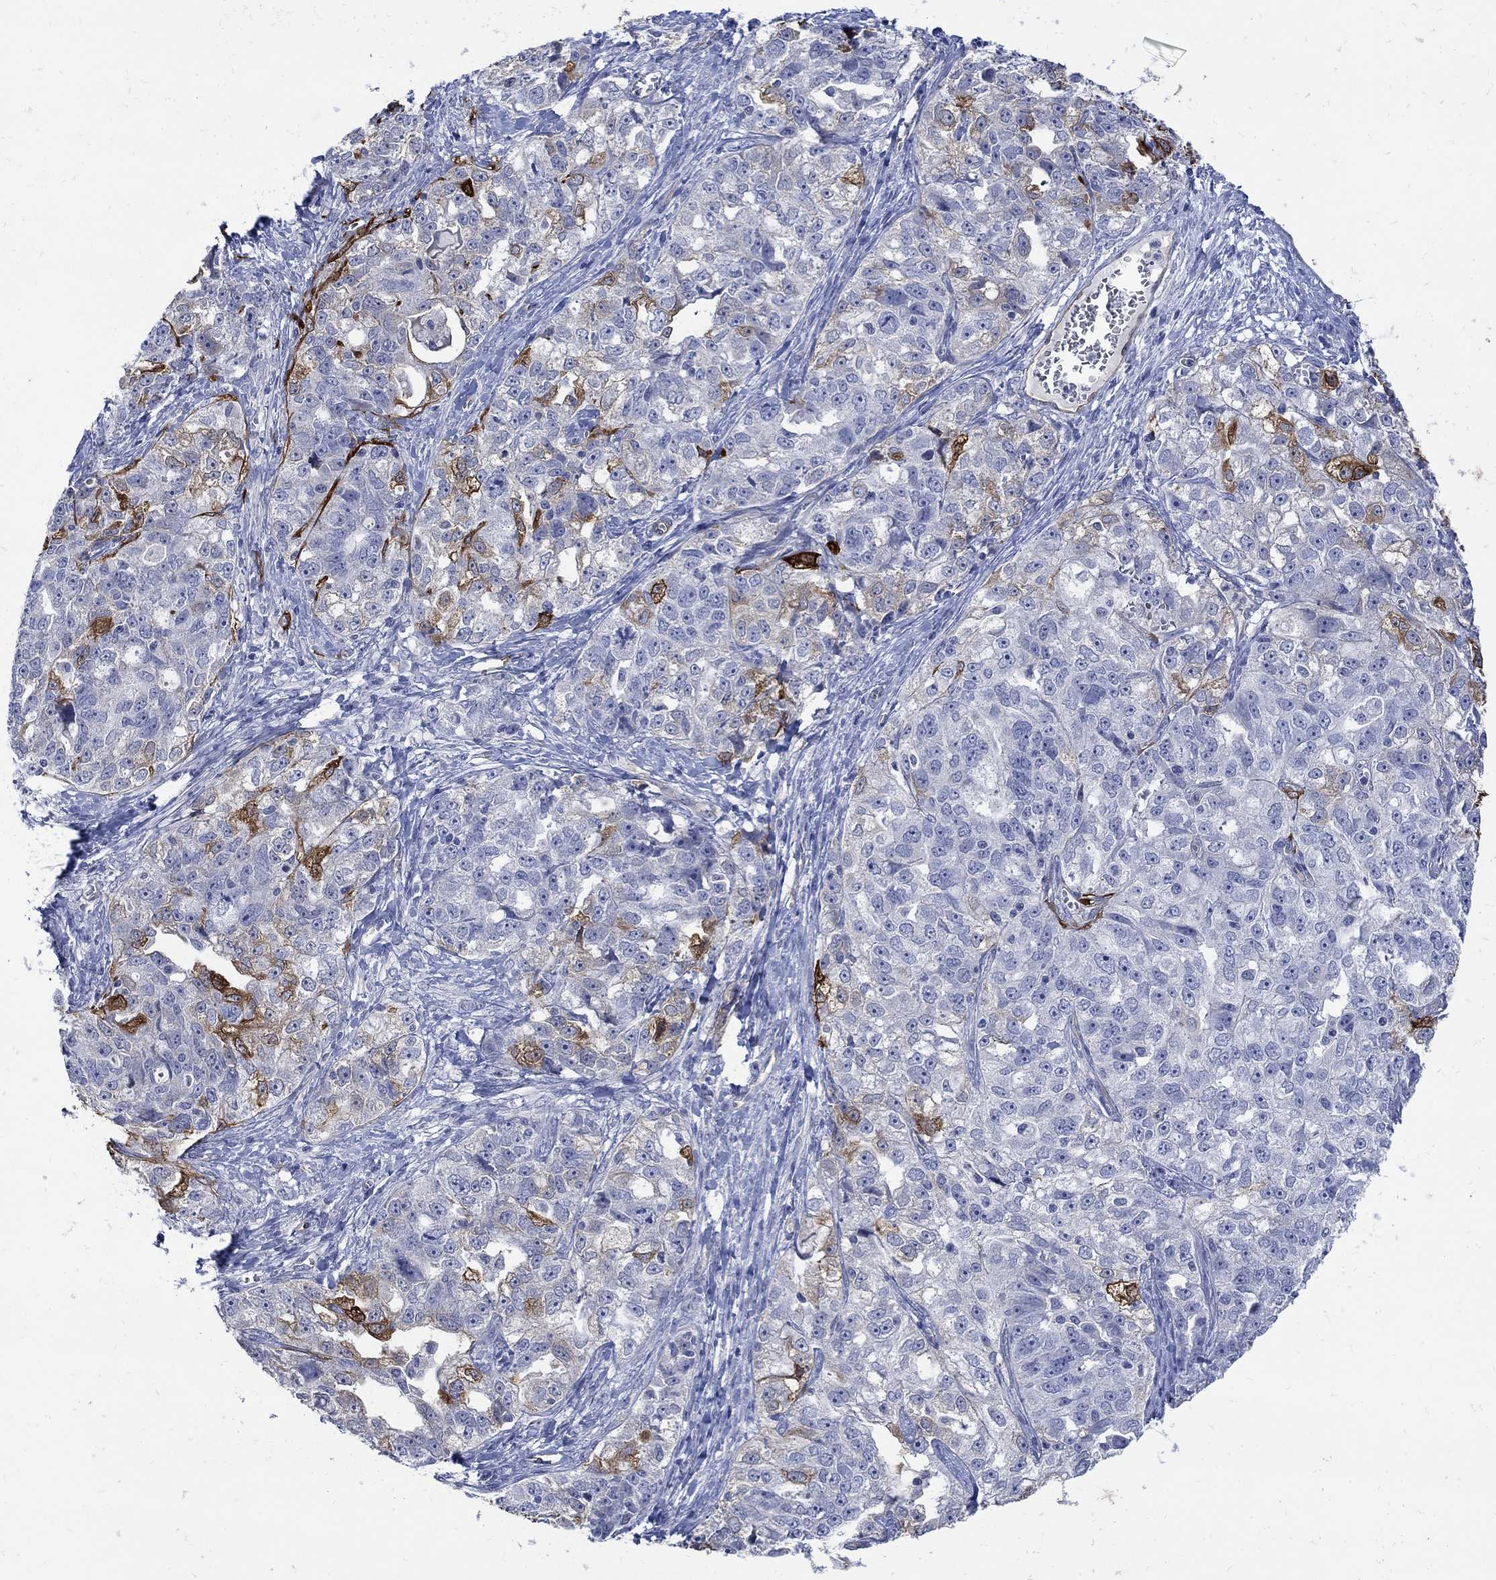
{"staining": {"intensity": "strong", "quantity": "<25%", "location": "cytoplasmic/membranous"}, "tissue": "ovarian cancer", "cell_type": "Tumor cells", "image_type": "cancer", "snomed": [{"axis": "morphology", "description": "Cystadenocarcinoma, serous, NOS"}, {"axis": "topography", "description": "Ovary"}], "caption": "A high-resolution micrograph shows IHC staining of ovarian cancer (serous cystadenocarcinoma), which displays strong cytoplasmic/membranous positivity in about <25% of tumor cells.", "gene": "TGM2", "patient": {"sex": "female", "age": 51}}